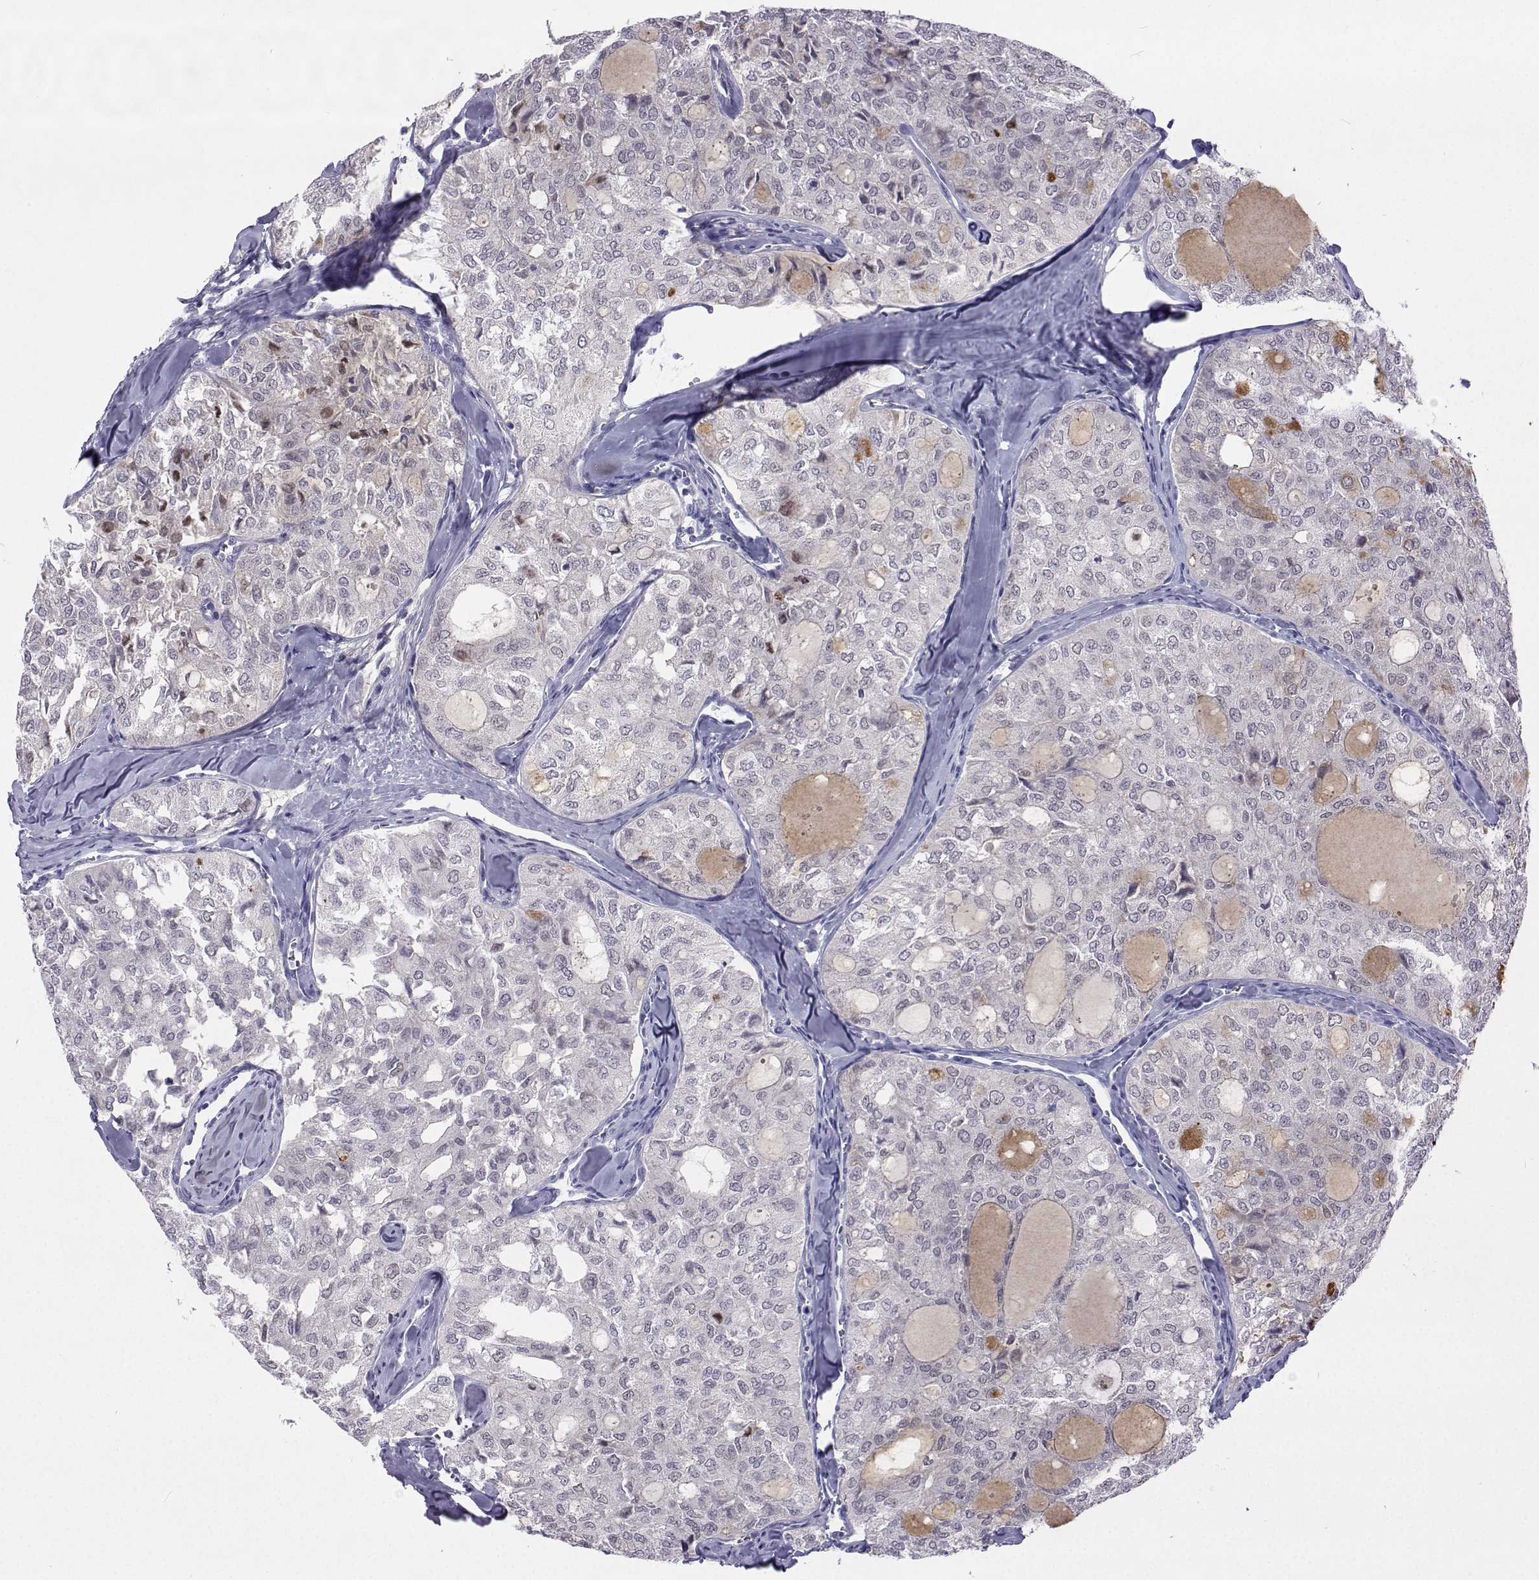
{"staining": {"intensity": "negative", "quantity": "none", "location": "none"}, "tissue": "thyroid cancer", "cell_type": "Tumor cells", "image_type": "cancer", "snomed": [{"axis": "morphology", "description": "Follicular adenoma carcinoma, NOS"}, {"axis": "topography", "description": "Thyroid gland"}], "caption": "The immunohistochemistry (IHC) micrograph has no significant expression in tumor cells of thyroid follicular adenoma carcinoma tissue.", "gene": "GALM", "patient": {"sex": "male", "age": 75}}